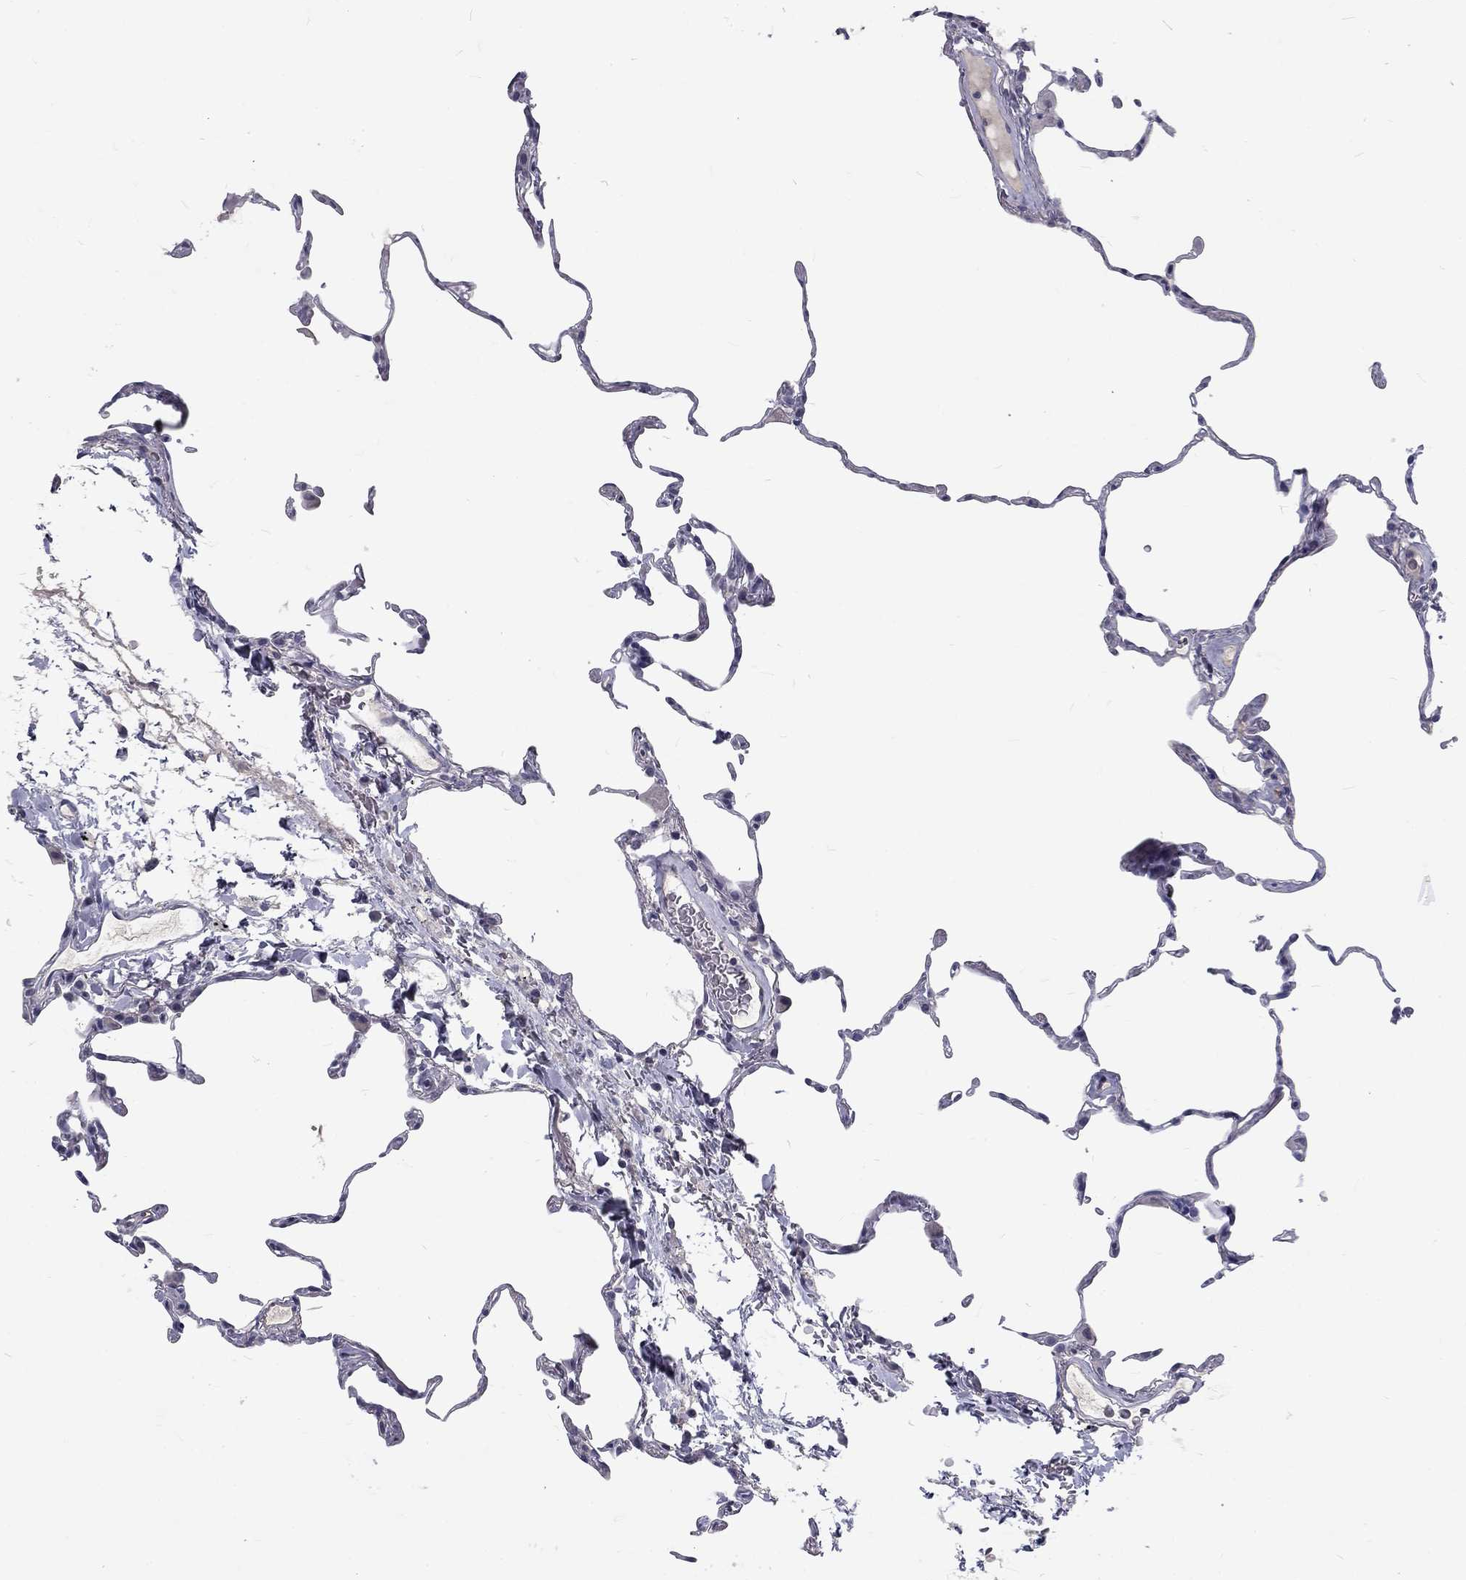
{"staining": {"intensity": "negative", "quantity": "none", "location": "none"}, "tissue": "lung", "cell_type": "Alveolar cells", "image_type": "normal", "snomed": [{"axis": "morphology", "description": "Normal tissue, NOS"}, {"axis": "topography", "description": "Lung"}], "caption": "Protein analysis of normal lung reveals no significant staining in alveolar cells. Nuclei are stained in blue.", "gene": "NOS1", "patient": {"sex": "female", "age": 57}}